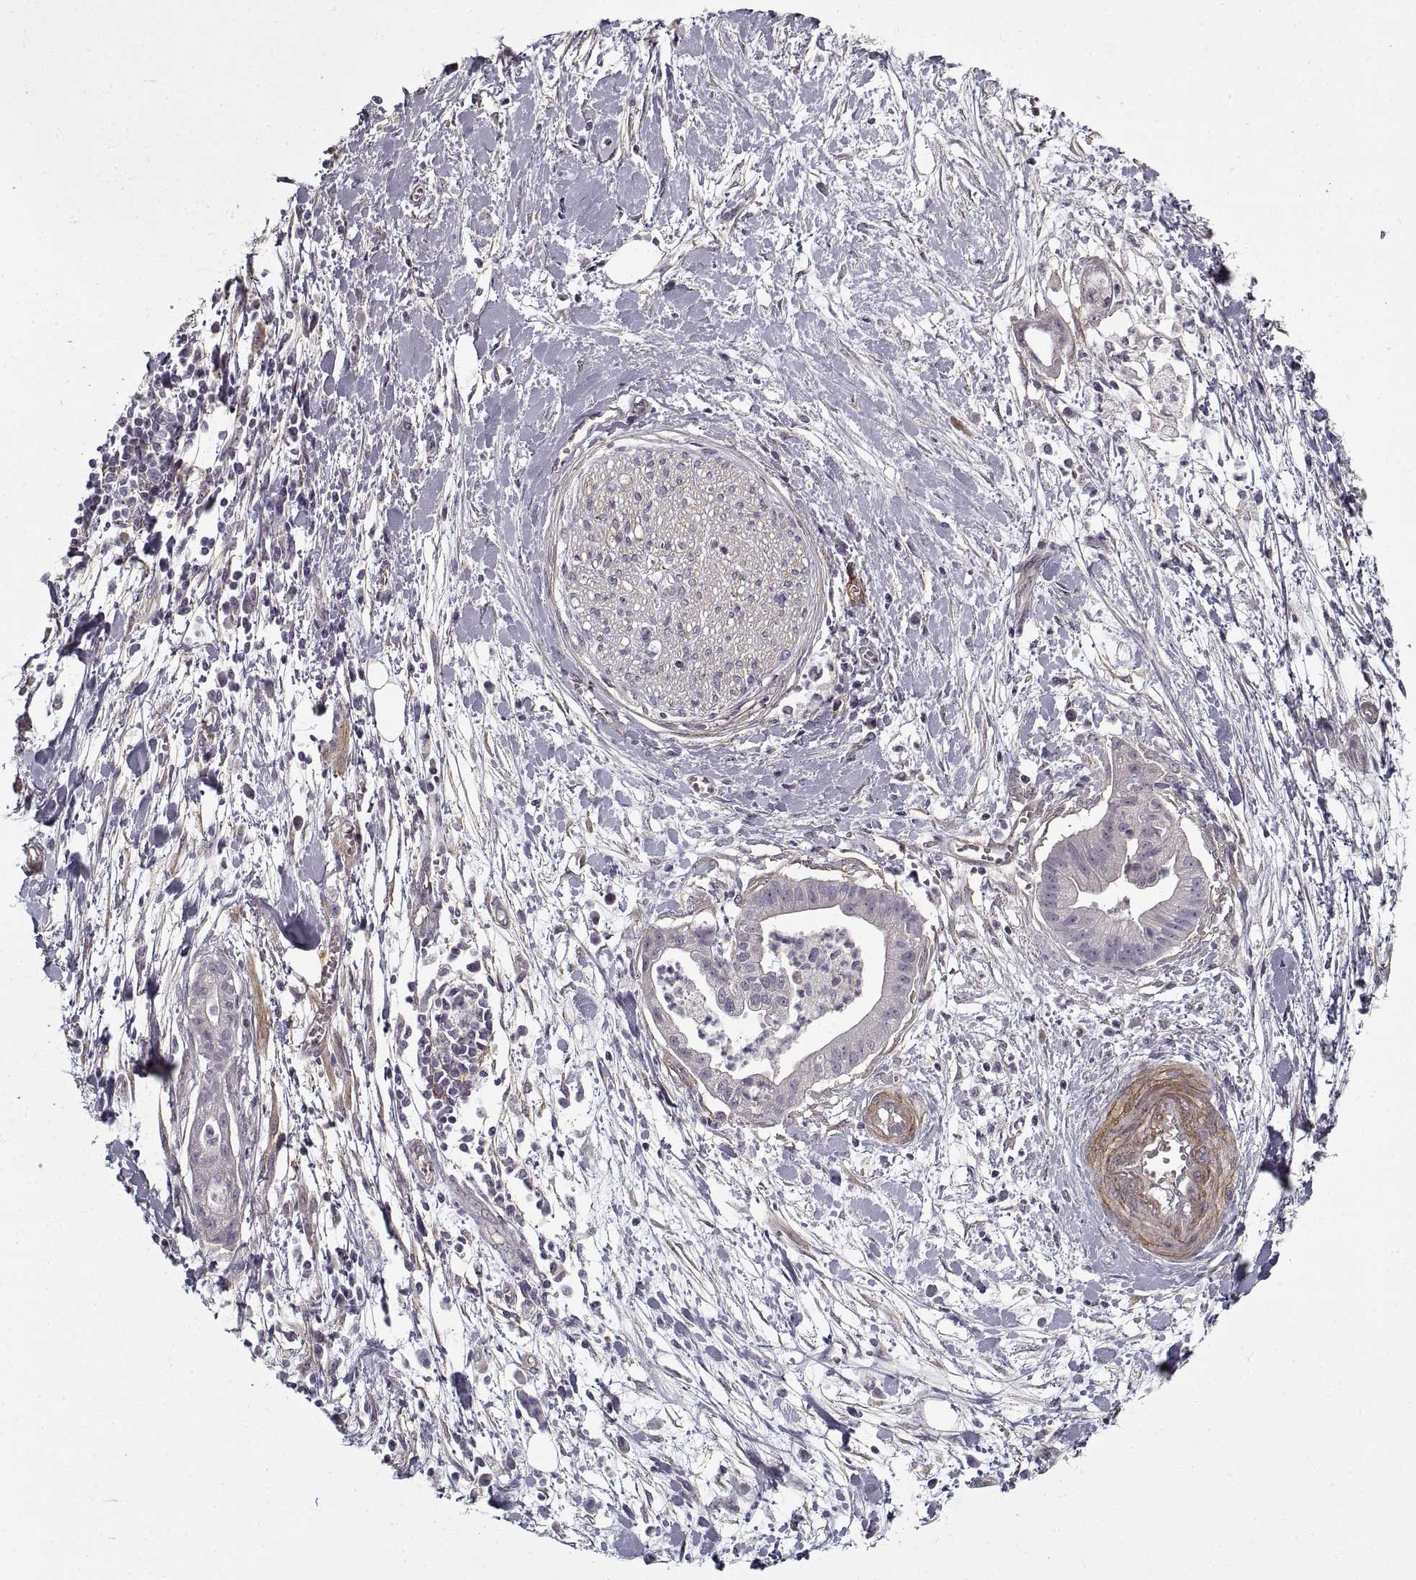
{"staining": {"intensity": "negative", "quantity": "none", "location": "none"}, "tissue": "pancreatic cancer", "cell_type": "Tumor cells", "image_type": "cancer", "snomed": [{"axis": "morphology", "description": "Normal tissue, NOS"}, {"axis": "morphology", "description": "Adenocarcinoma, NOS"}, {"axis": "topography", "description": "Lymph node"}, {"axis": "topography", "description": "Pancreas"}], "caption": "High power microscopy image of an IHC histopathology image of adenocarcinoma (pancreatic), revealing no significant expression in tumor cells. Nuclei are stained in blue.", "gene": "LAMB2", "patient": {"sex": "female", "age": 58}}